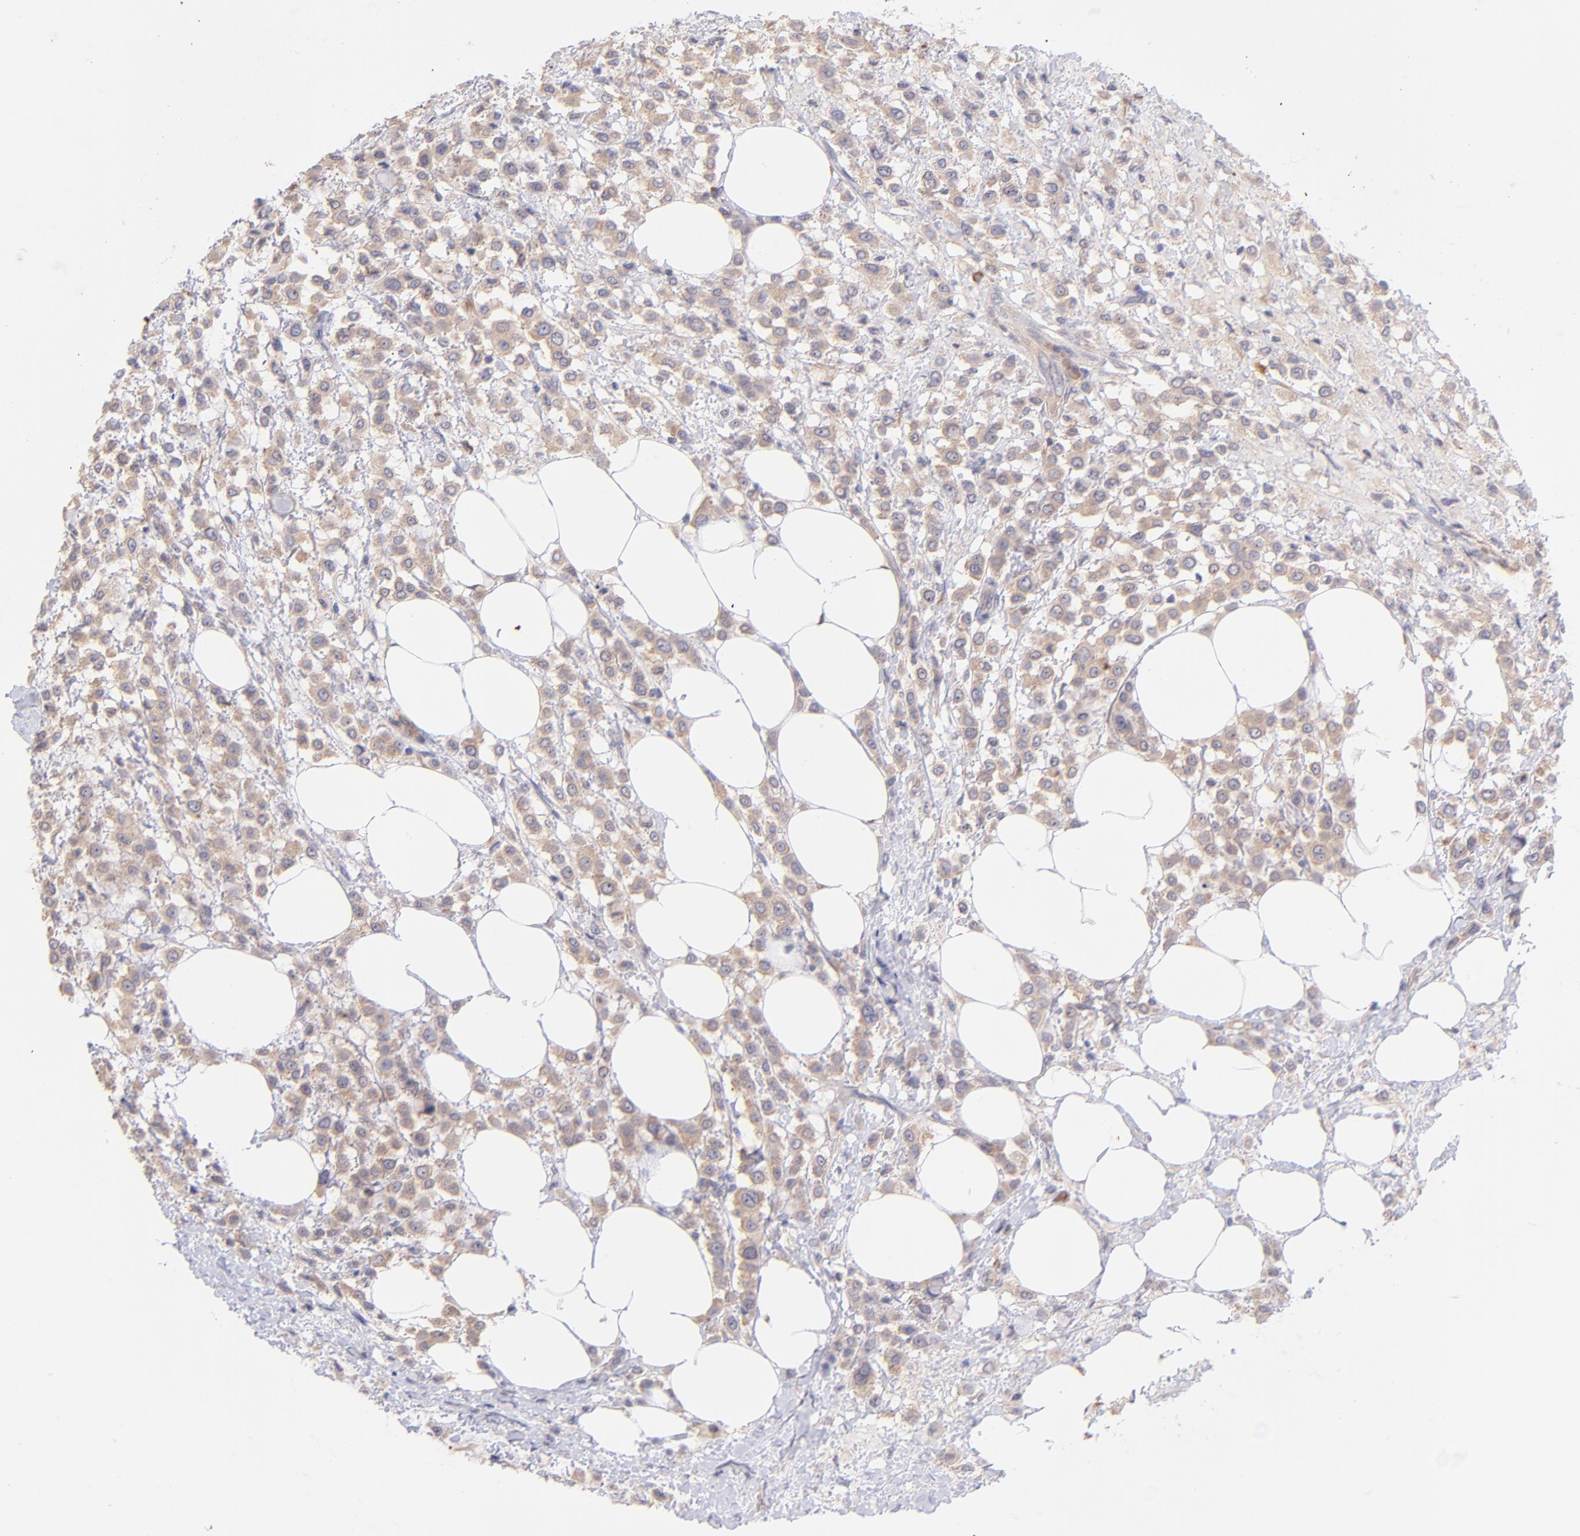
{"staining": {"intensity": "moderate", "quantity": ">75%", "location": "cytoplasmic/membranous"}, "tissue": "breast cancer", "cell_type": "Tumor cells", "image_type": "cancer", "snomed": [{"axis": "morphology", "description": "Lobular carcinoma"}, {"axis": "topography", "description": "Breast"}], "caption": "Protein staining by immunohistochemistry shows moderate cytoplasmic/membranous staining in approximately >75% of tumor cells in breast lobular carcinoma.", "gene": "RPL11", "patient": {"sex": "female", "age": 85}}